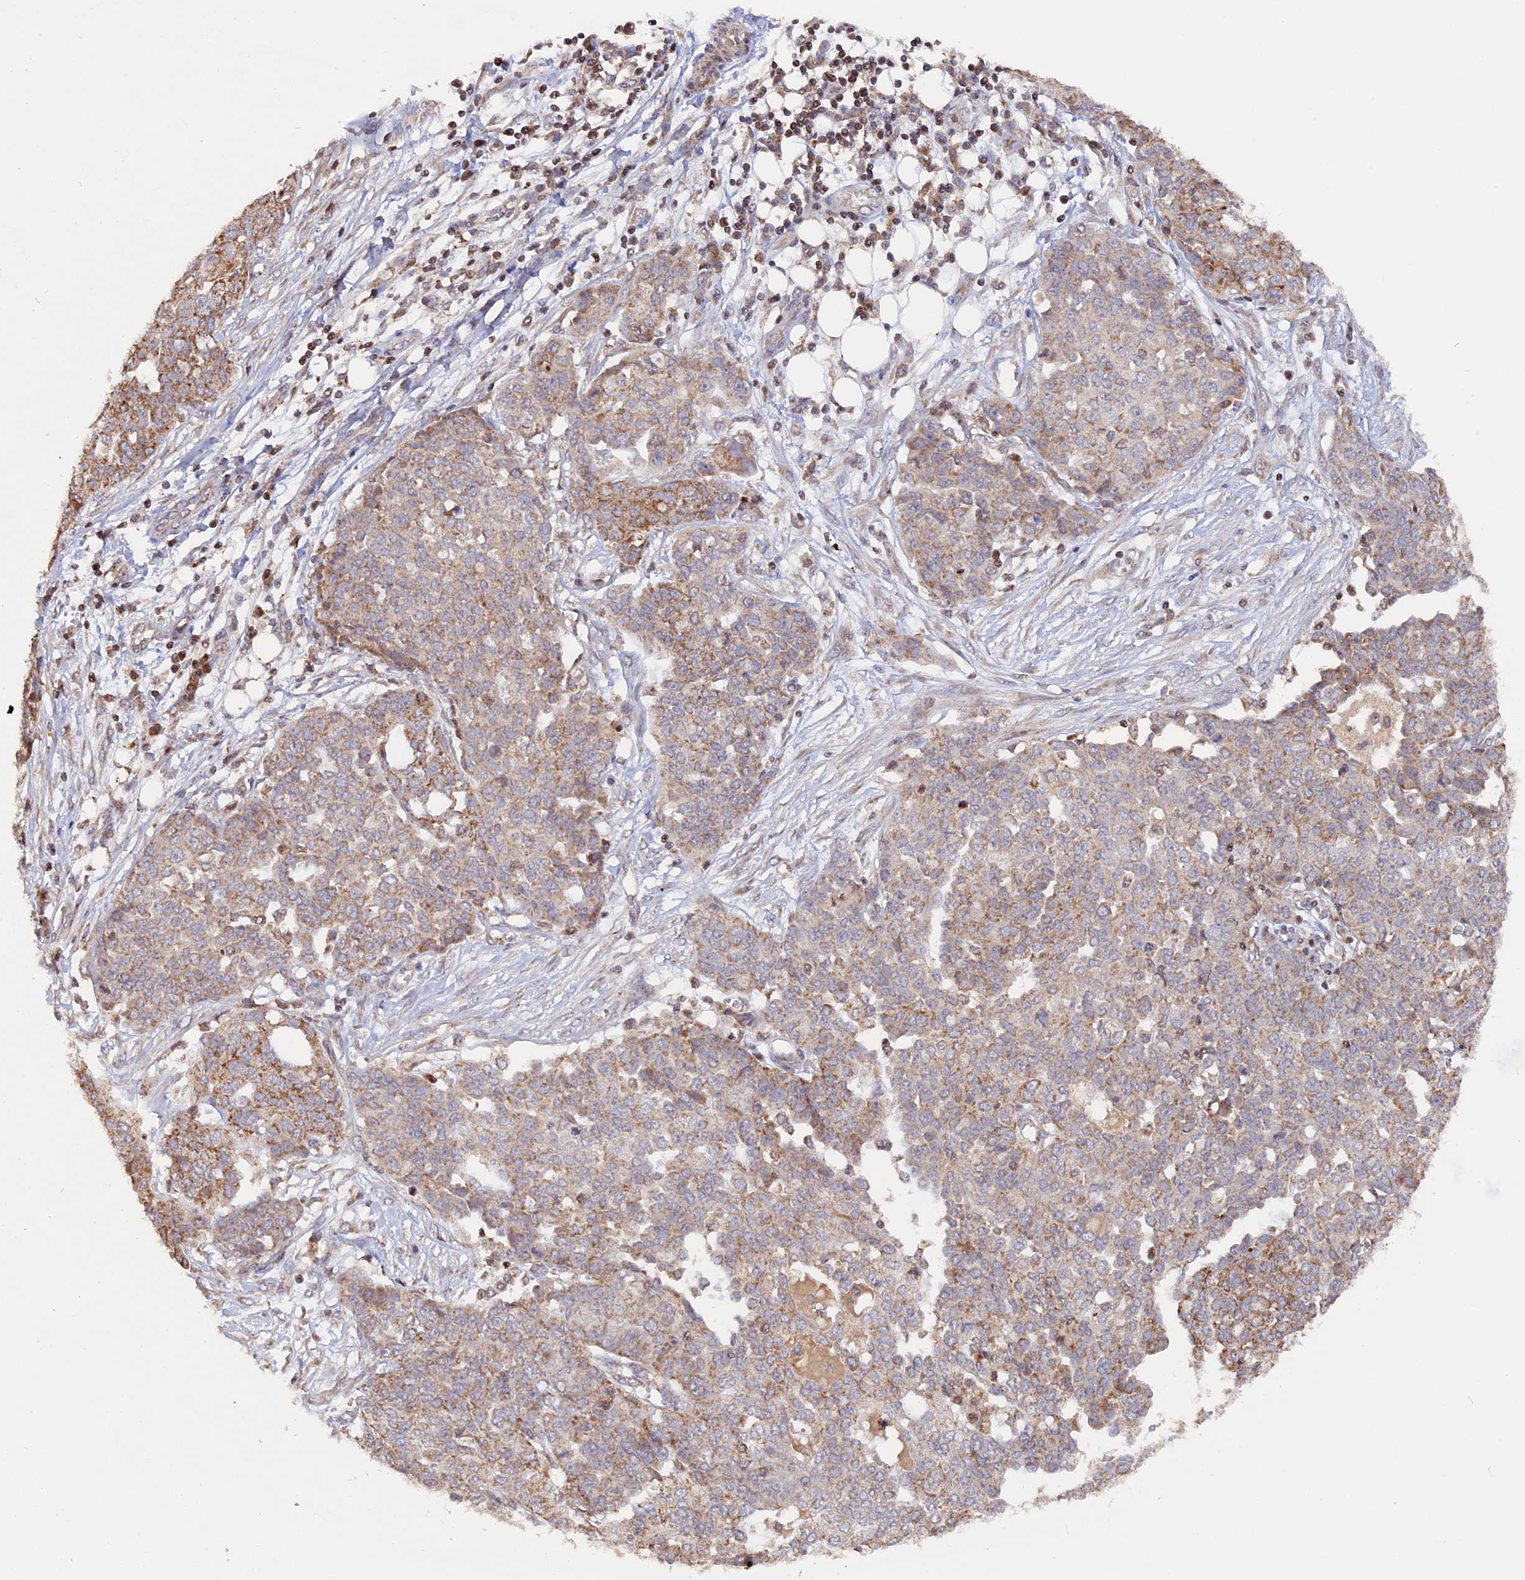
{"staining": {"intensity": "weak", "quantity": "<25%", "location": "cytoplasmic/membranous"}, "tissue": "ovarian cancer", "cell_type": "Tumor cells", "image_type": "cancer", "snomed": [{"axis": "morphology", "description": "Cystadenocarcinoma, serous, NOS"}, {"axis": "topography", "description": "Soft tissue"}, {"axis": "topography", "description": "Ovary"}], "caption": "Immunohistochemical staining of ovarian serous cystadenocarcinoma displays no significant expression in tumor cells.", "gene": "MPV17L", "patient": {"sex": "female", "age": 57}}